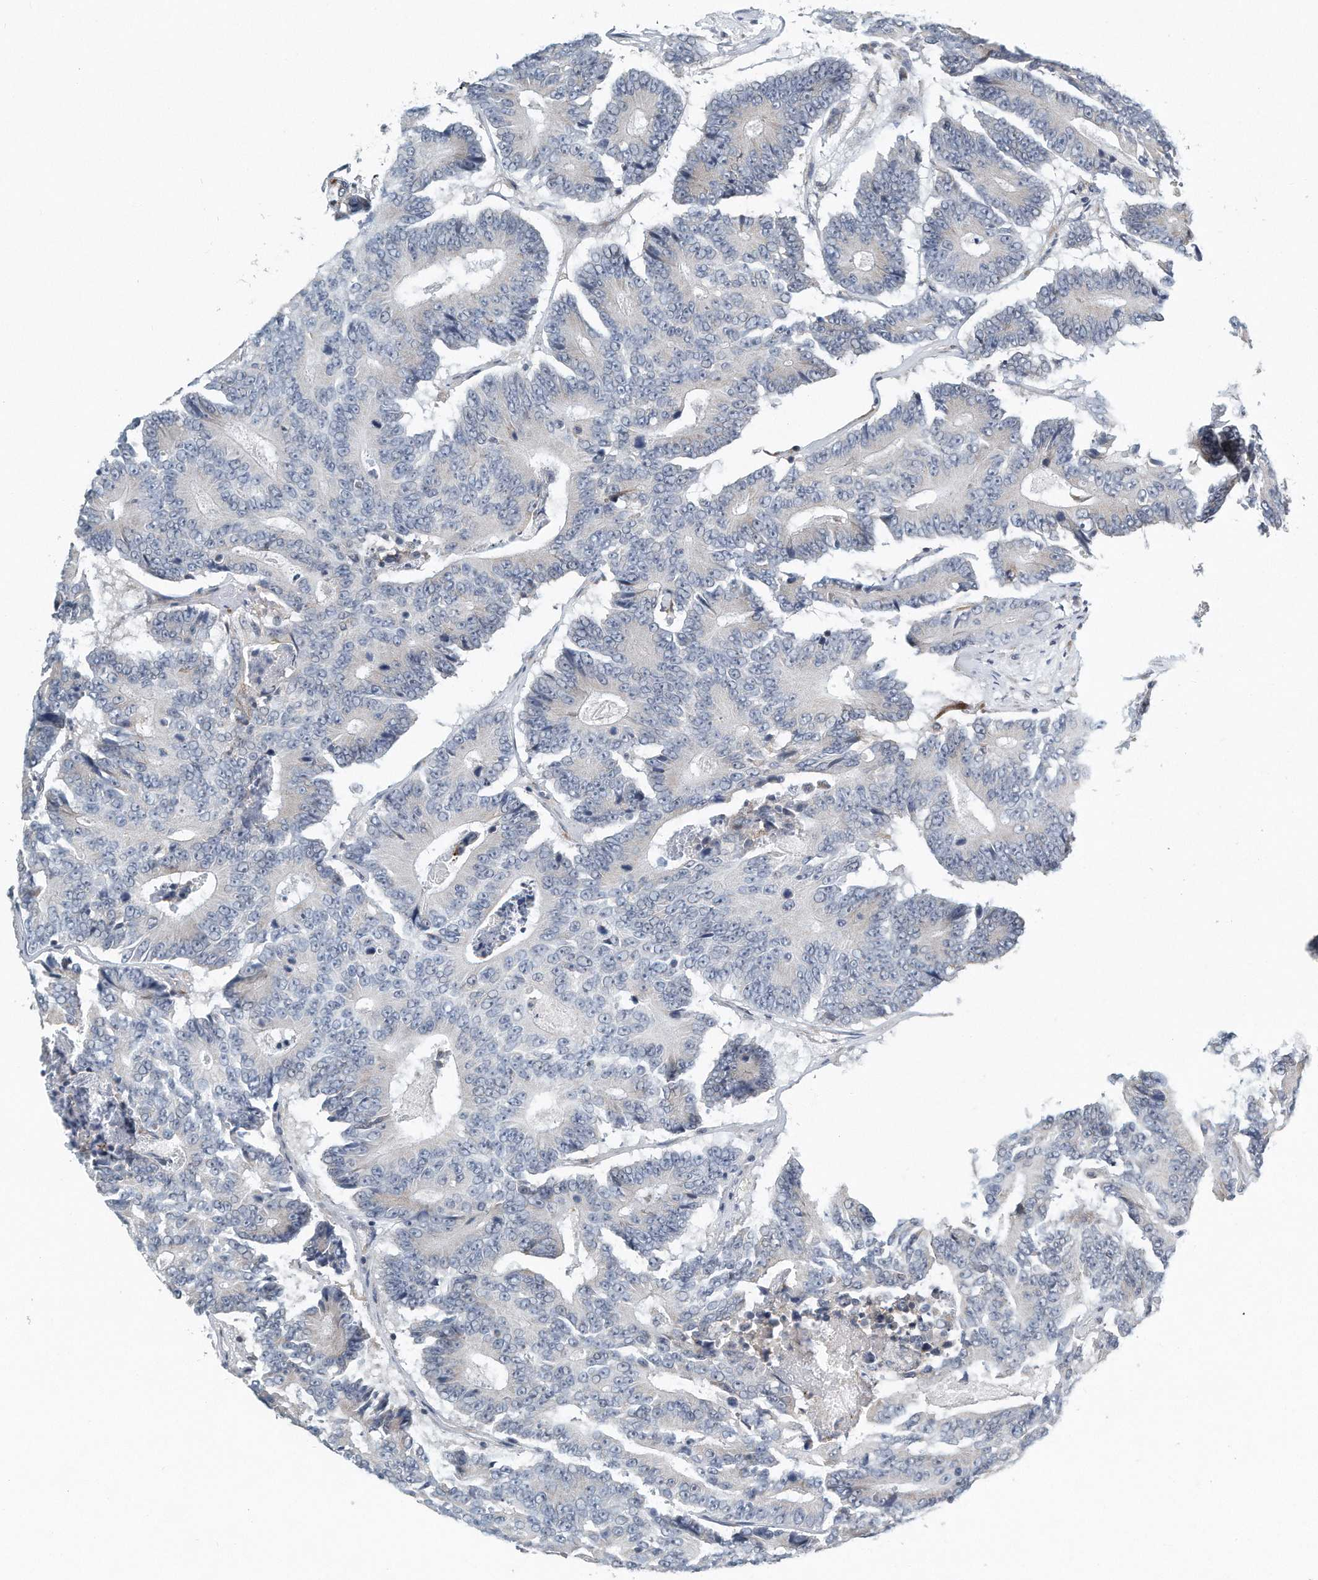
{"staining": {"intensity": "negative", "quantity": "none", "location": "none"}, "tissue": "colorectal cancer", "cell_type": "Tumor cells", "image_type": "cancer", "snomed": [{"axis": "morphology", "description": "Adenocarcinoma, NOS"}, {"axis": "topography", "description": "Colon"}], "caption": "Immunohistochemical staining of human adenocarcinoma (colorectal) demonstrates no significant positivity in tumor cells. The staining was performed using DAB to visualize the protein expression in brown, while the nuclei were stained in blue with hematoxylin (Magnification: 20x).", "gene": "VLDLR", "patient": {"sex": "male", "age": 83}}